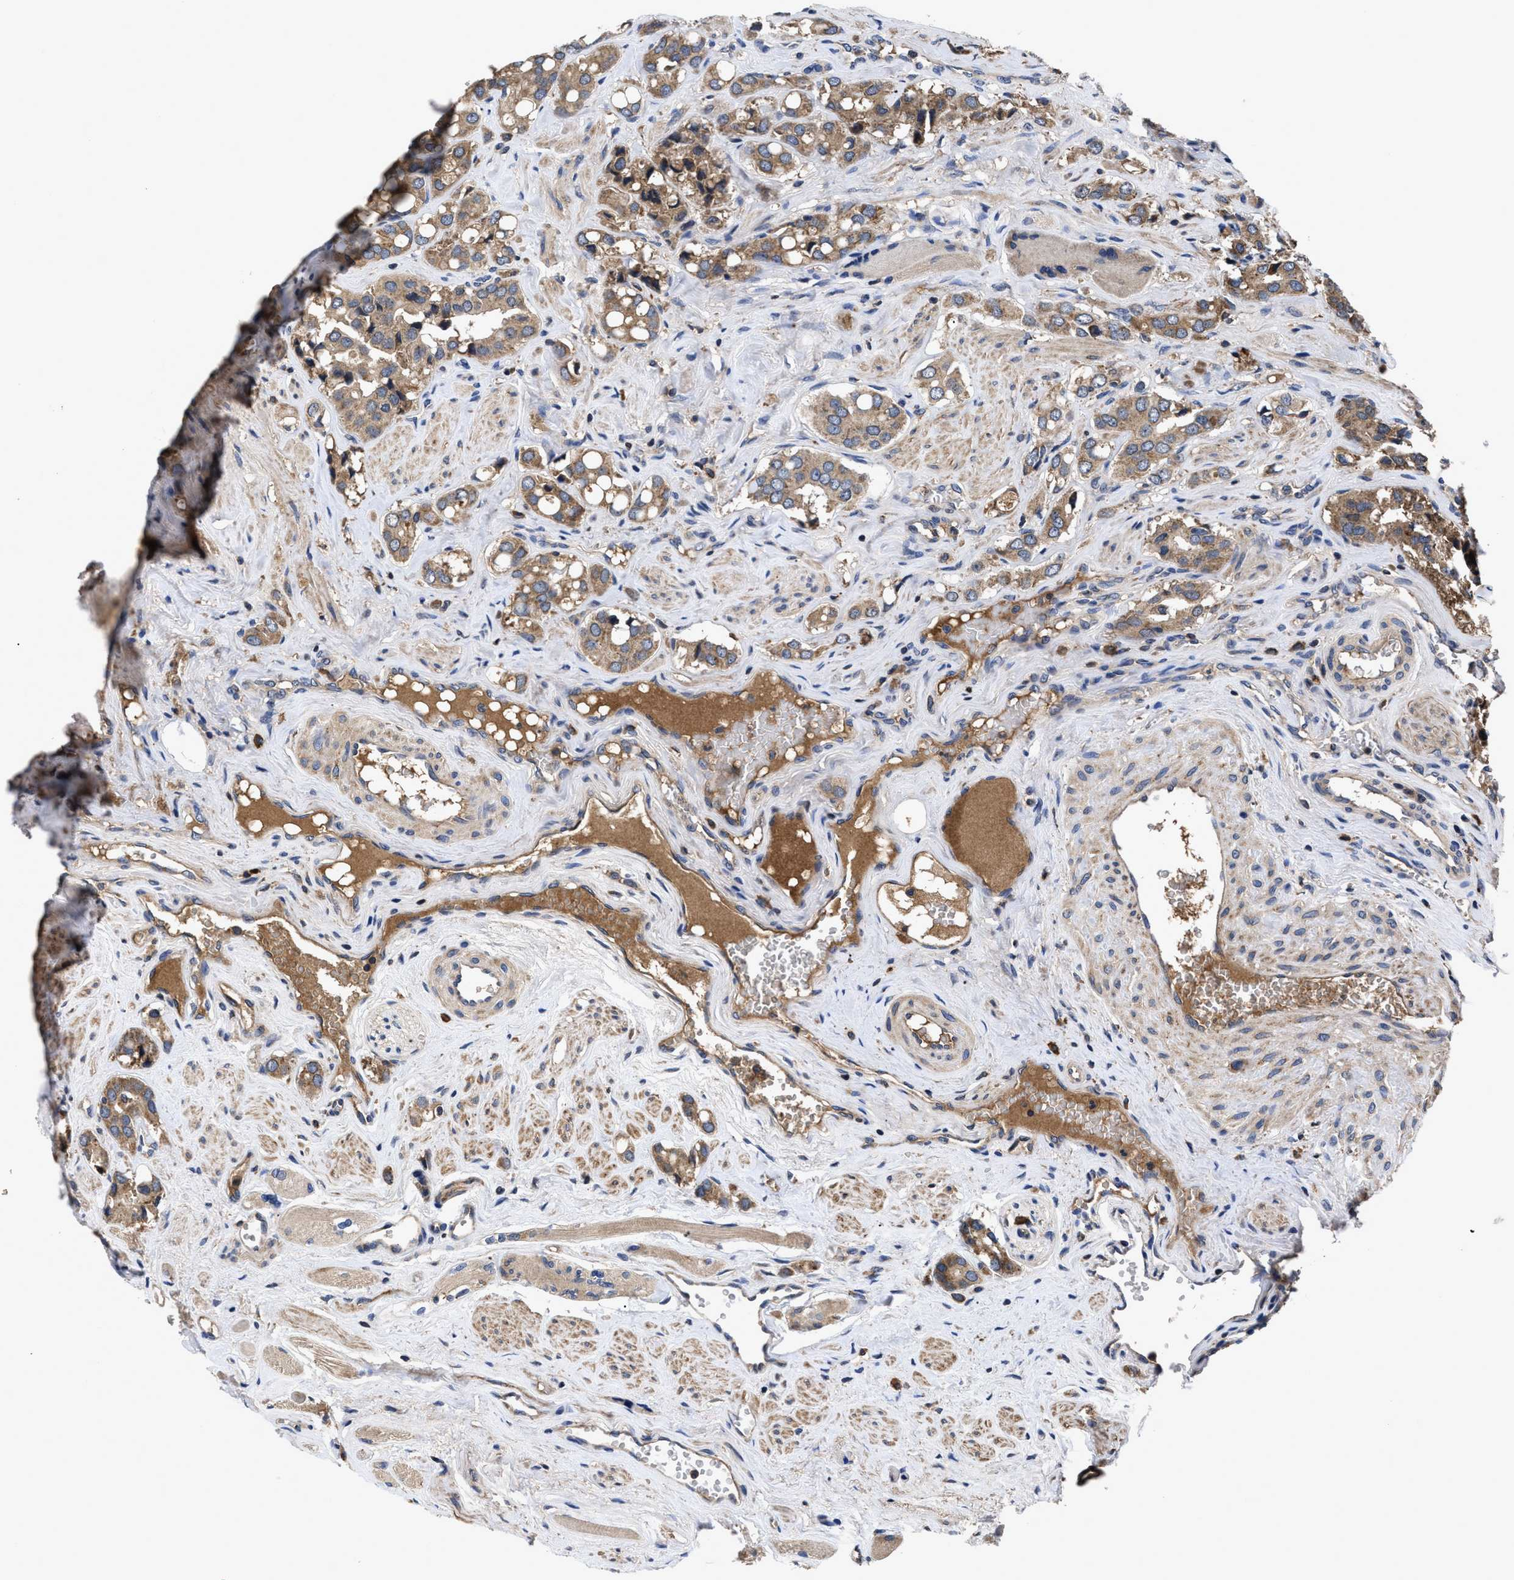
{"staining": {"intensity": "moderate", "quantity": ">75%", "location": "cytoplasmic/membranous"}, "tissue": "prostate cancer", "cell_type": "Tumor cells", "image_type": "cancer", "snomed": [{"axis": "morphology", "description": "Adenocarcinoma, High grade"}, {"axis": "topography", "description": "Prostate"}], "caption": "Prostate cancer (high-grade adenocarcinoma) stained for a protein (brown) displays moderate cytoplasmic/membranous positive positivity in about >75% of tumor cells.", "gene": "LRRC3", "patient": {"sex": "male", "age": 52}}